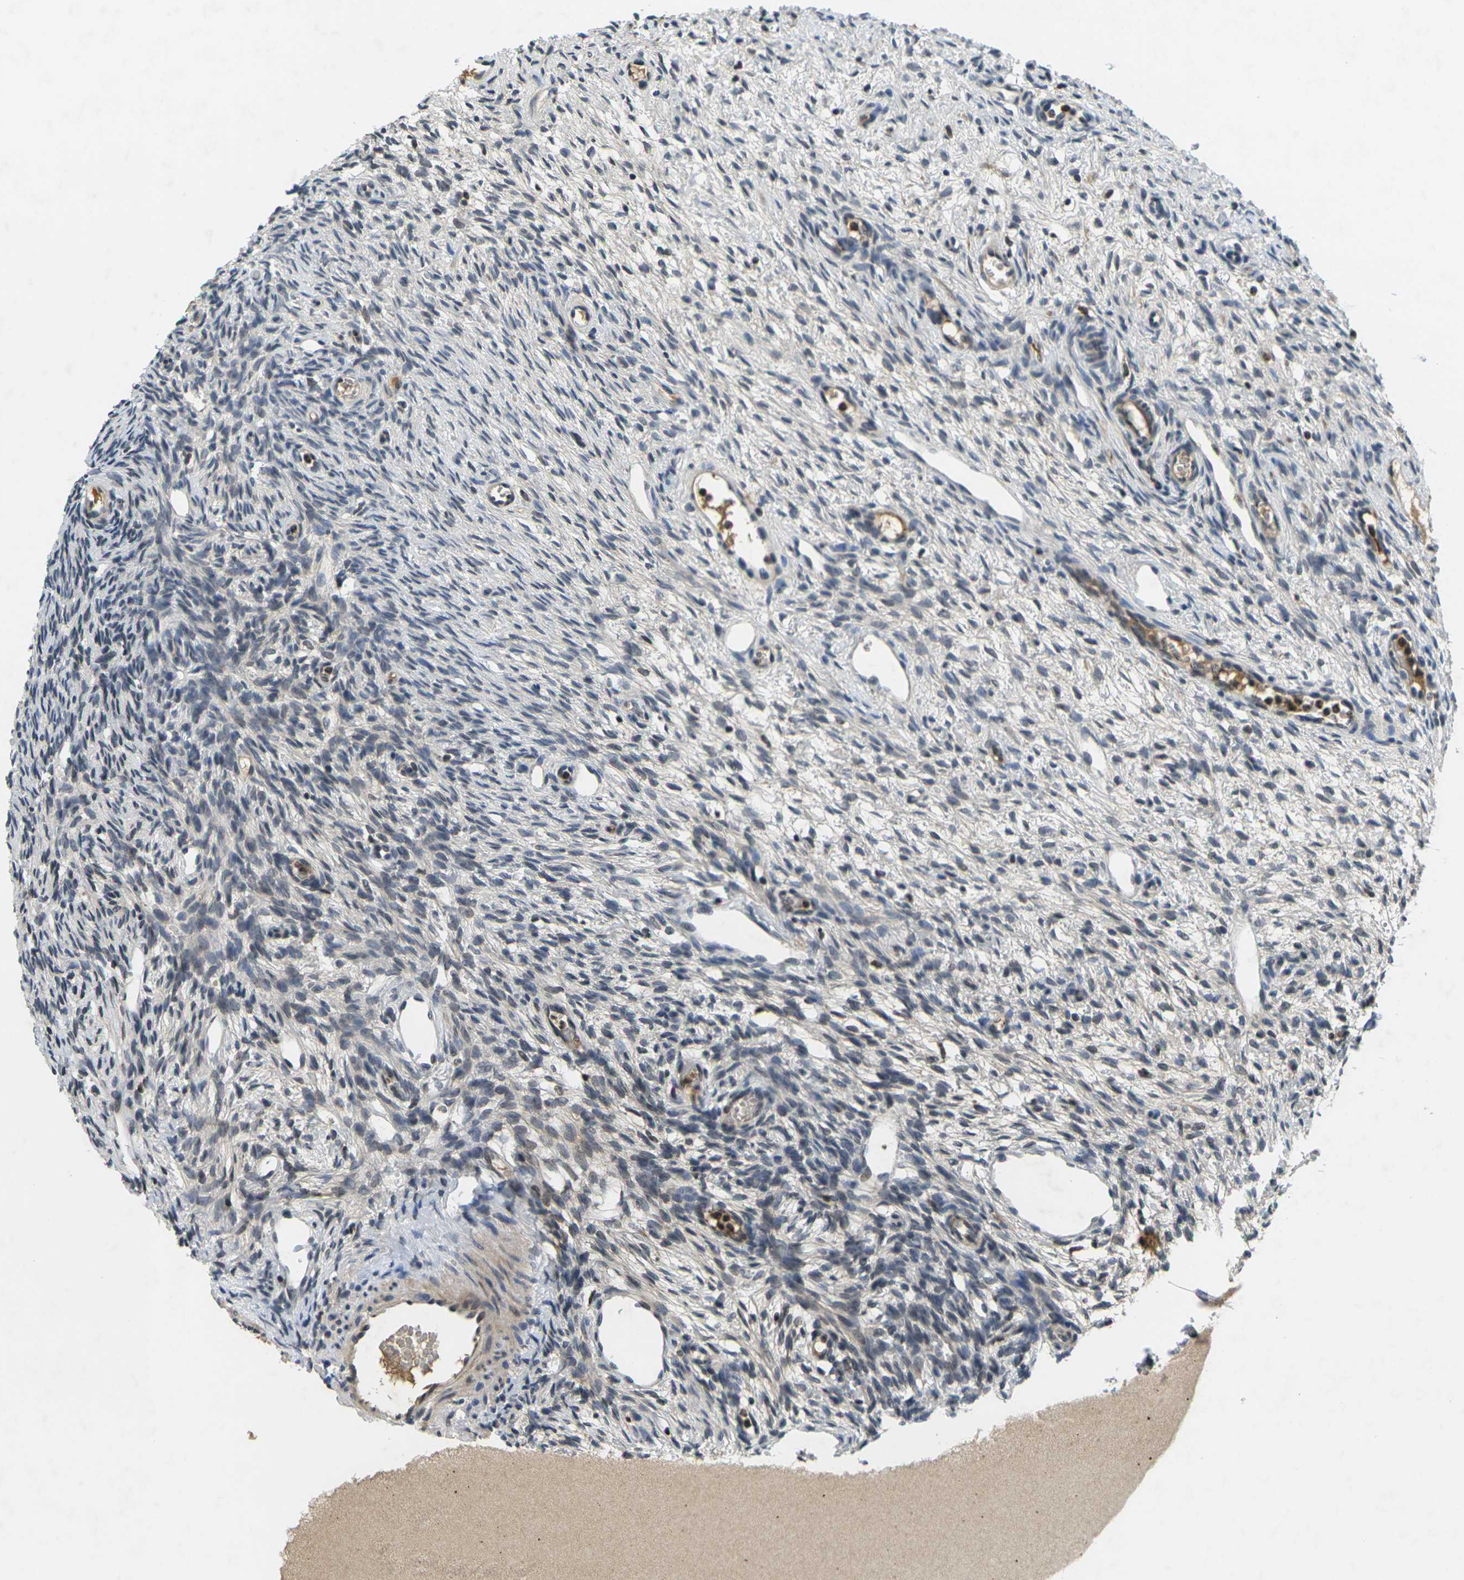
{"staining": {"intensity": "moderate", "quantity": "<25%", "location": "cytoplasmic/membranous,nuclear"}, "tissue": "ovary", "cell_type": "Ovarian stroma cells", "image_type": "normal", "snomed": [{"axis": "morphology", "description": "Normal tissue, NOS"}, {"axis": "topography", "description": "Ovary"}], "caption": "Protein positivity by immunohistochemistry reveals moderate cytoplasmic/membranous,nuclear positivity in about <25% of ovarian stroma cells in unremarkable ovary.", "gene": "C1QC", "patient": {"sex": "female", "age": 33}}